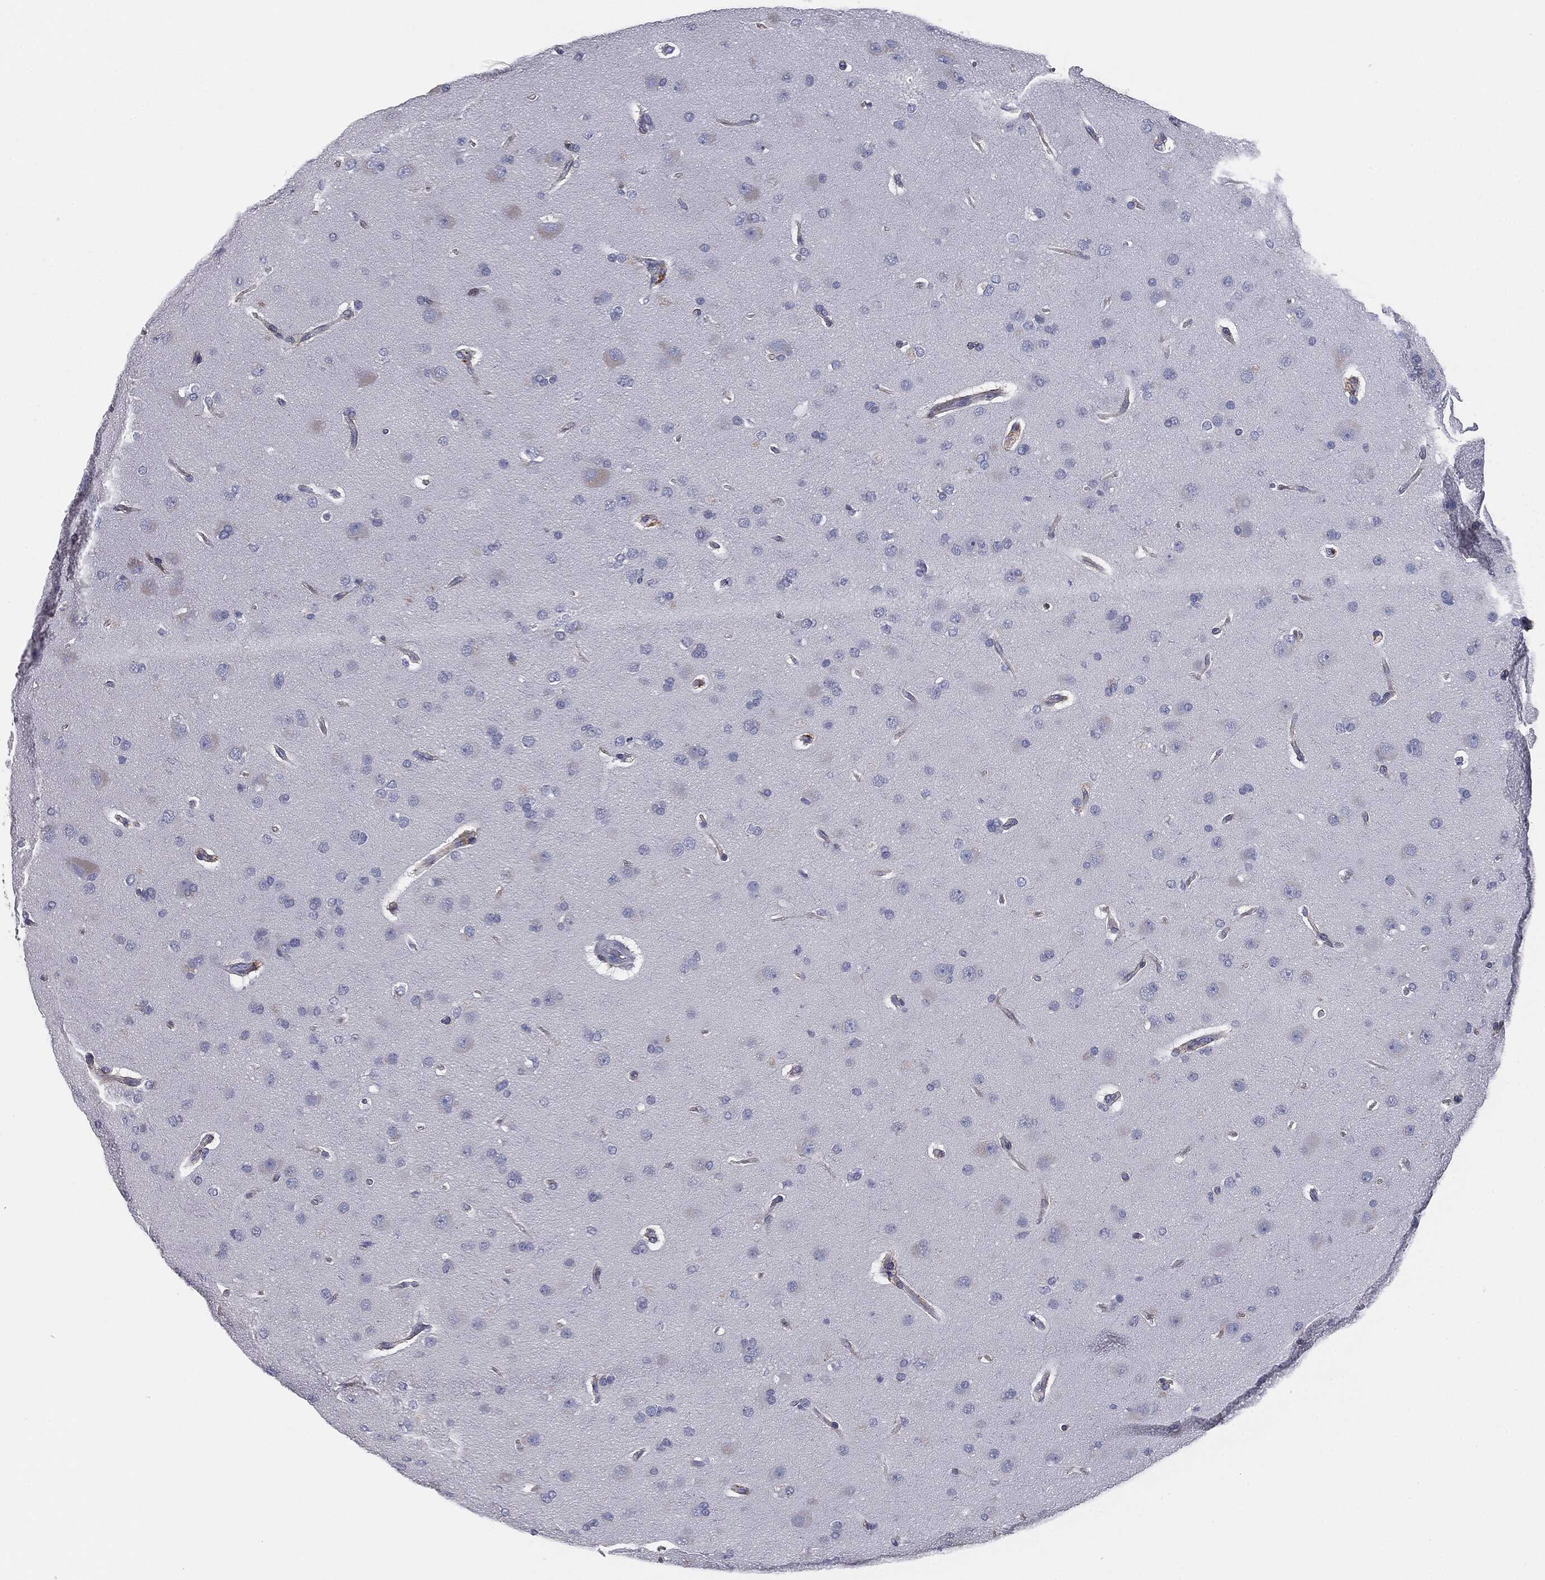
{"staining": {"intensity": "negative", "quantity": "none", "location": "none"}, "tissue": "glioma", "cell_type": "Tumor cells", "image_type": "cancer", "snomed": [{"axis": "morphology", "description": "Glioma, malignant, NOS"}, {"axis": "topography", "description": "Cerebral cortex"}], "caption": "A histopathology image of glioma stained for a protein displays no brown staining in tumor cells.", "gene": "CAV3", "patient": {"sex": "male", "age": 58}}